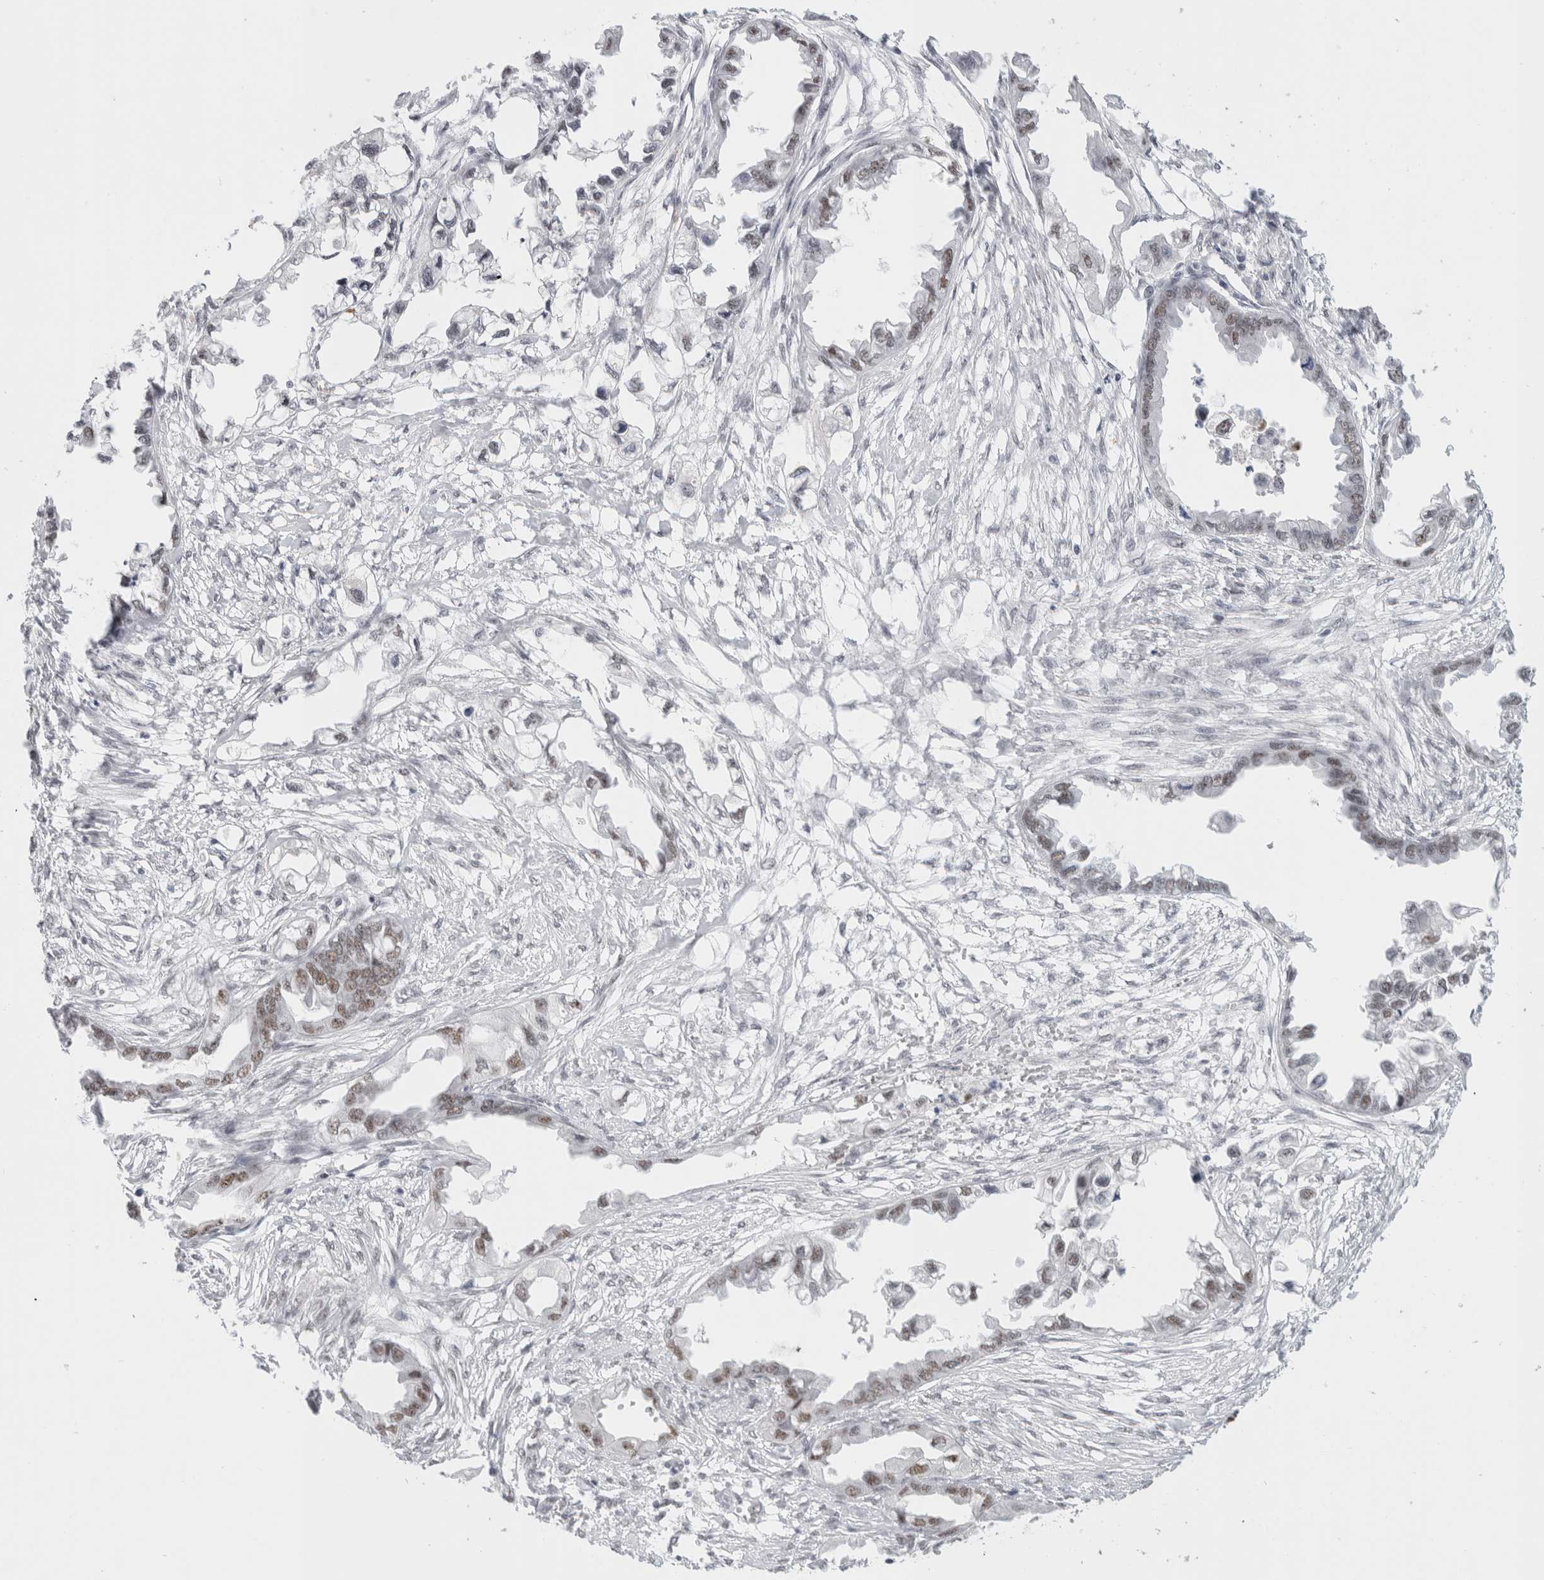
{"staining": {"intensity": "moderate", "quantity": ">75%", "location": "nuclear"}, "tissue": "endometrial cancer", "cell_type": "Tumor cells", "image_type": "cancer", "snomed": [{"axis": "morphology", "description": "Adenocarcinoma, NOS"}, {"axis": "morphology", "description": "Adenocarcinoma, metastatic, NOS"}, {"axis": "topography", "description": "Adipose tissue"}, {"axis": "topography", "description": "Endometrium"}], "caption": "Immunohistochemical staining of metastatic adenocarcinoma (endometrial) demonstrates medium levels of moderate nuclear protein positivity in approximately >75% of tumor cells.", "gene": "COPS7A", "patient": {"sex": "female", "age": 67}}